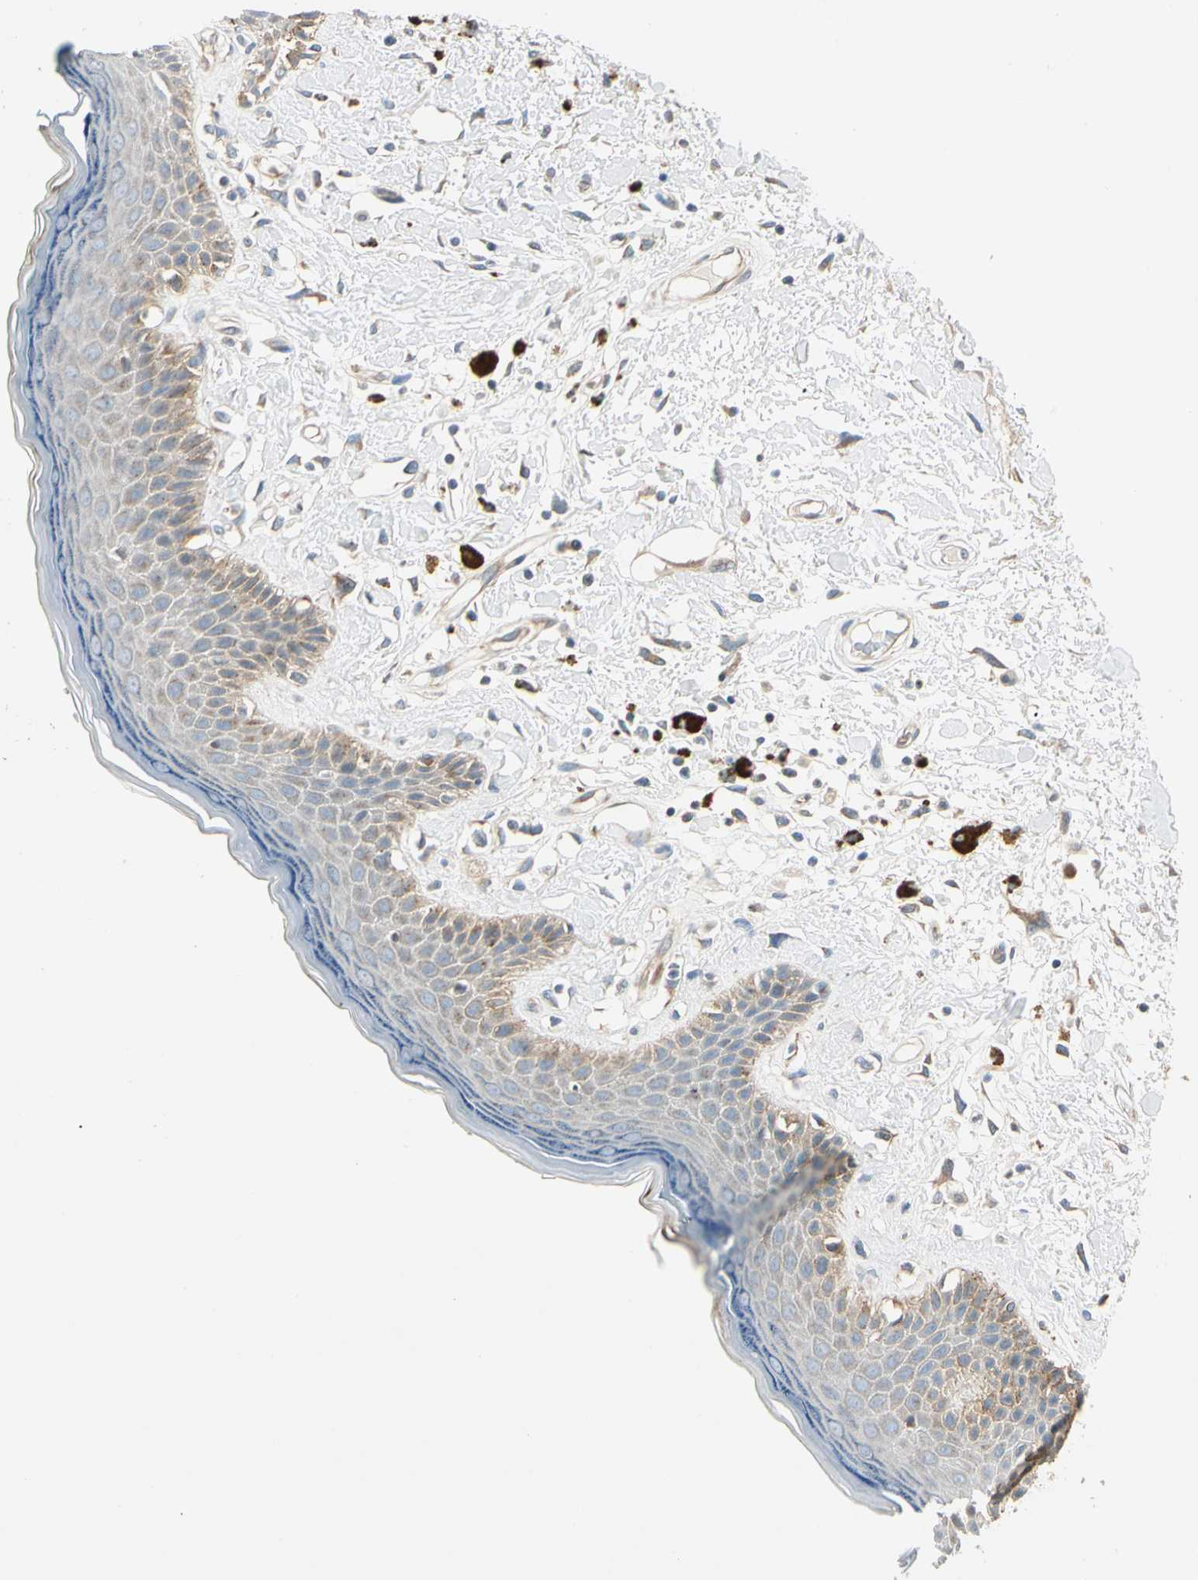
{"staining": {"intensity": "moderate", "quantity": ">75%", "location": "cytoplasmic/membranous"}, "tissue": "skin", "cell_type": "Epidermal cells", "image_type": "normal", "snomed": [{"axis": "morphology", "description": "Normal tissue, NOS"}, {"axis": "topography", "description": "Anal"}], "caption": "Brown immunohistochemical staining in benign human skin exhibits moderate cytoplasmic/membranous staining in about >75% of epidermal cells. The staining was performed using DAB, with brown indicating positive protein expression. Nuclei are stained blue with hematoxylin.", "gene": "ROCK2", "patient": {"sex": "female", "age": 78}}